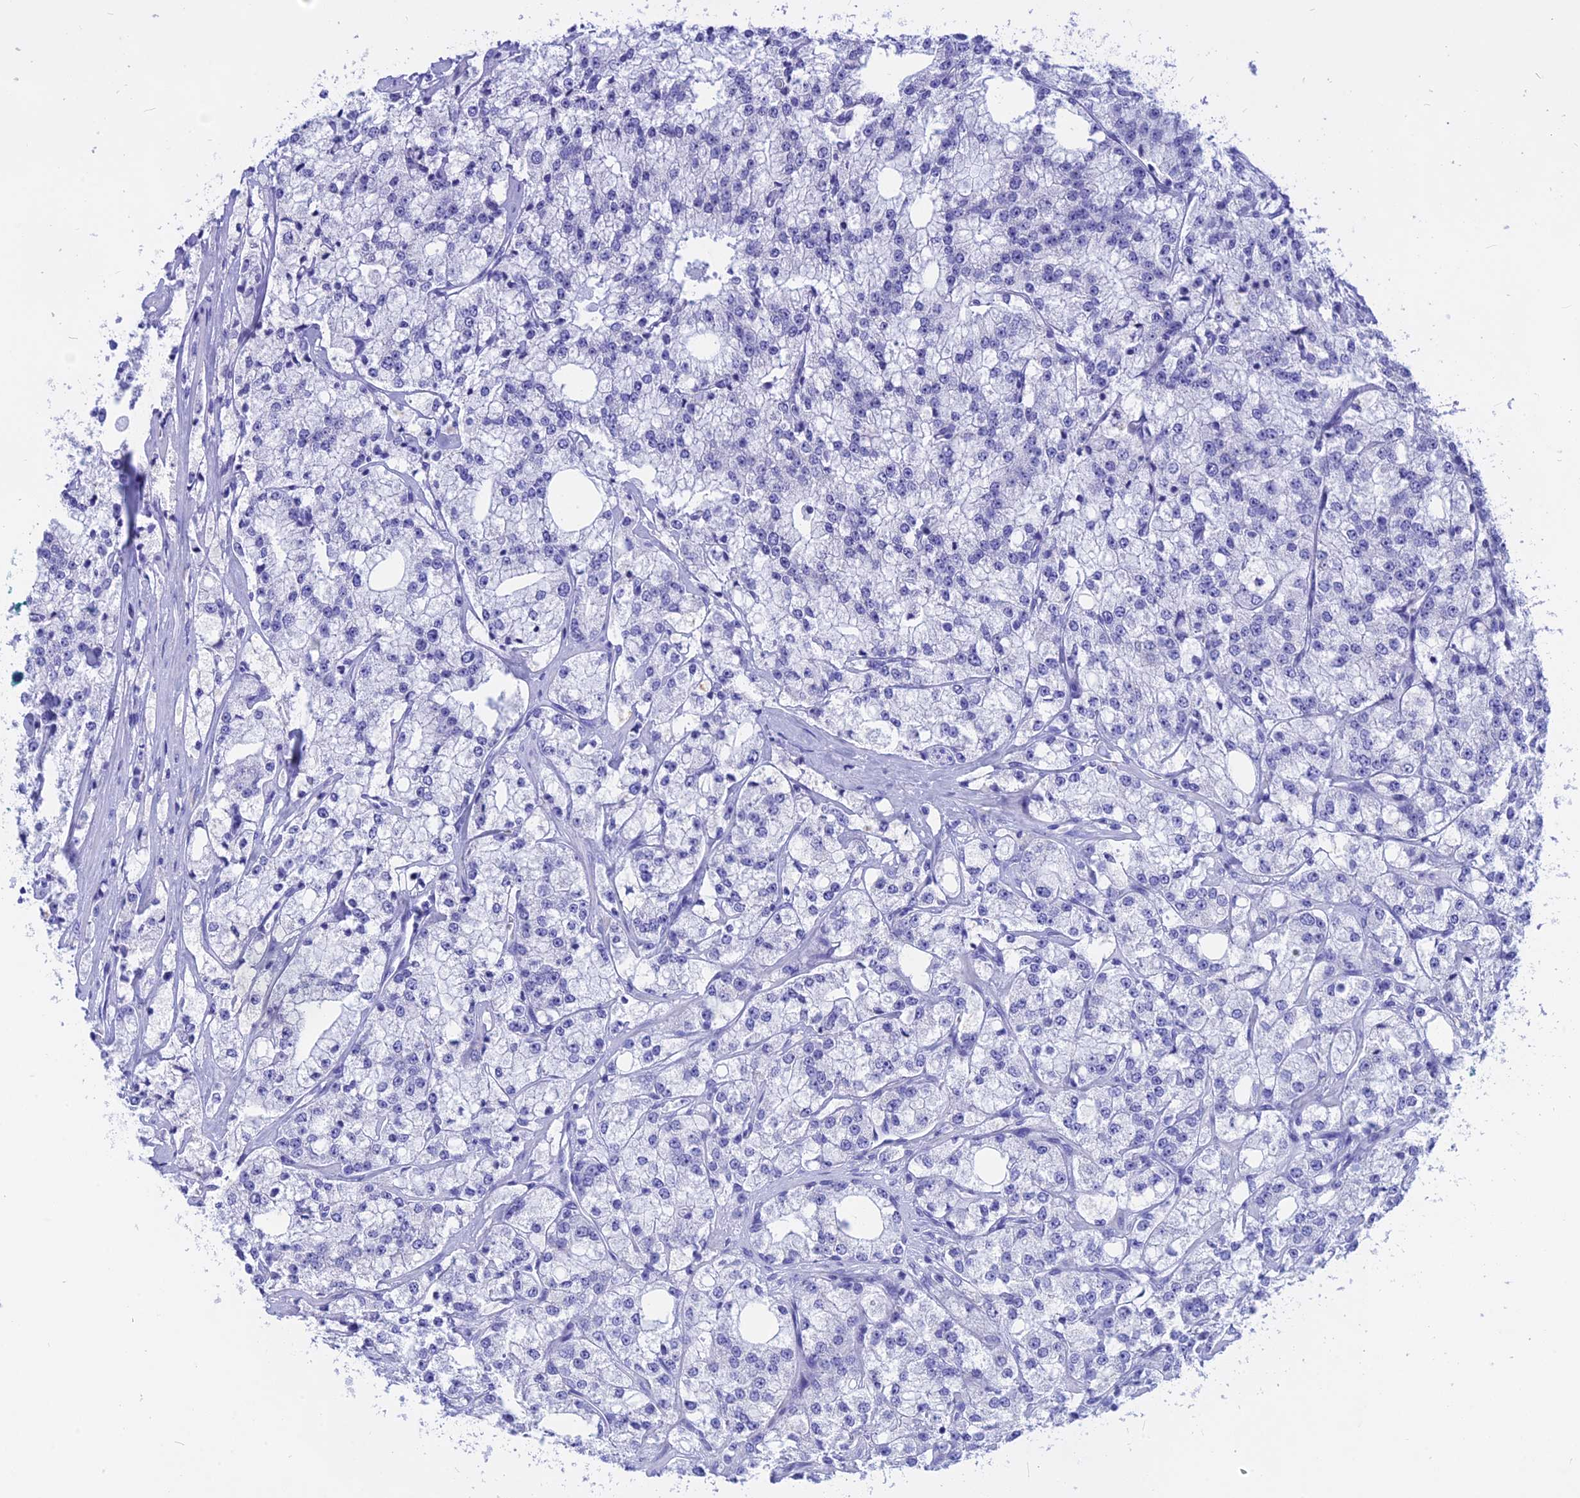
{"staining": {"intensity": "negative", "quantity": "none", "location": "none"}, "tissue": "prostate cancer", "cell_type": "Tumor cells", "image_type": "cancer", "snomed": [{"axis": "morphology", "description": "Adenocarcinoma, High grade"}, {"axis": "topography", "description": "Prostate"}], "caption": "A photomicrograph of high-grade adenocarcinoma (prostate) stained for a protein shows no brown staining in tumor cells. (Brightfield microscopy of DAB (3,3'-diaminobenzidine) immunohistochemistry (IHC) at high magnification).", "gene": "ISCA1", "patient": {"sex": "male", "age": 64}}